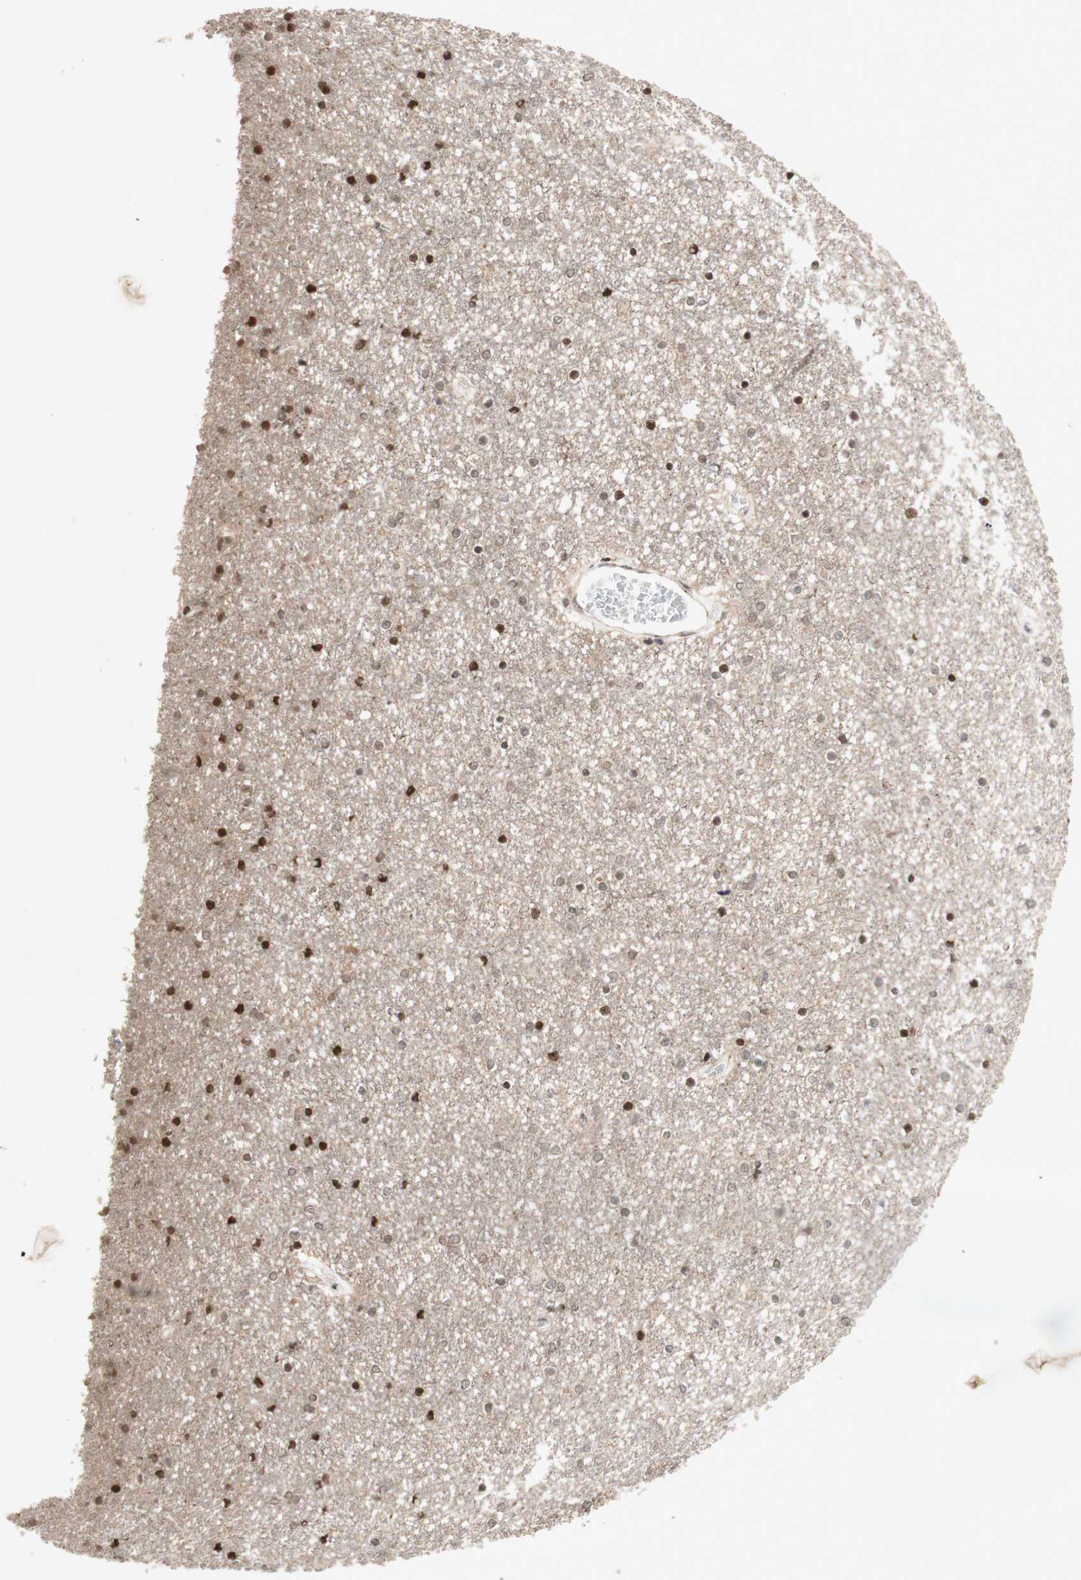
{"staining": {"intensity": "strong", "quantity": "25%-75%", "location": "nuclear"}, "tissue": "caudate", "cell_type": "Glial cells", "image_type": "normal", "snomed": [{"axis": "morphology", "description": "Normal tissue, NOS"}, {"axis": "topography", "description": "Lateral ventricle wall"}], "caption": "A high amount of strong nuclear expression is seen in approximately 25%-75% of glial cells in unremarkable caudate. (DAB (3,3'-diaminobenzidine) IHC, brown staining for protein, blue staining for nuclei).", "gene": "PLXNA1", "patient": {"sex": "female", "age": 54}}